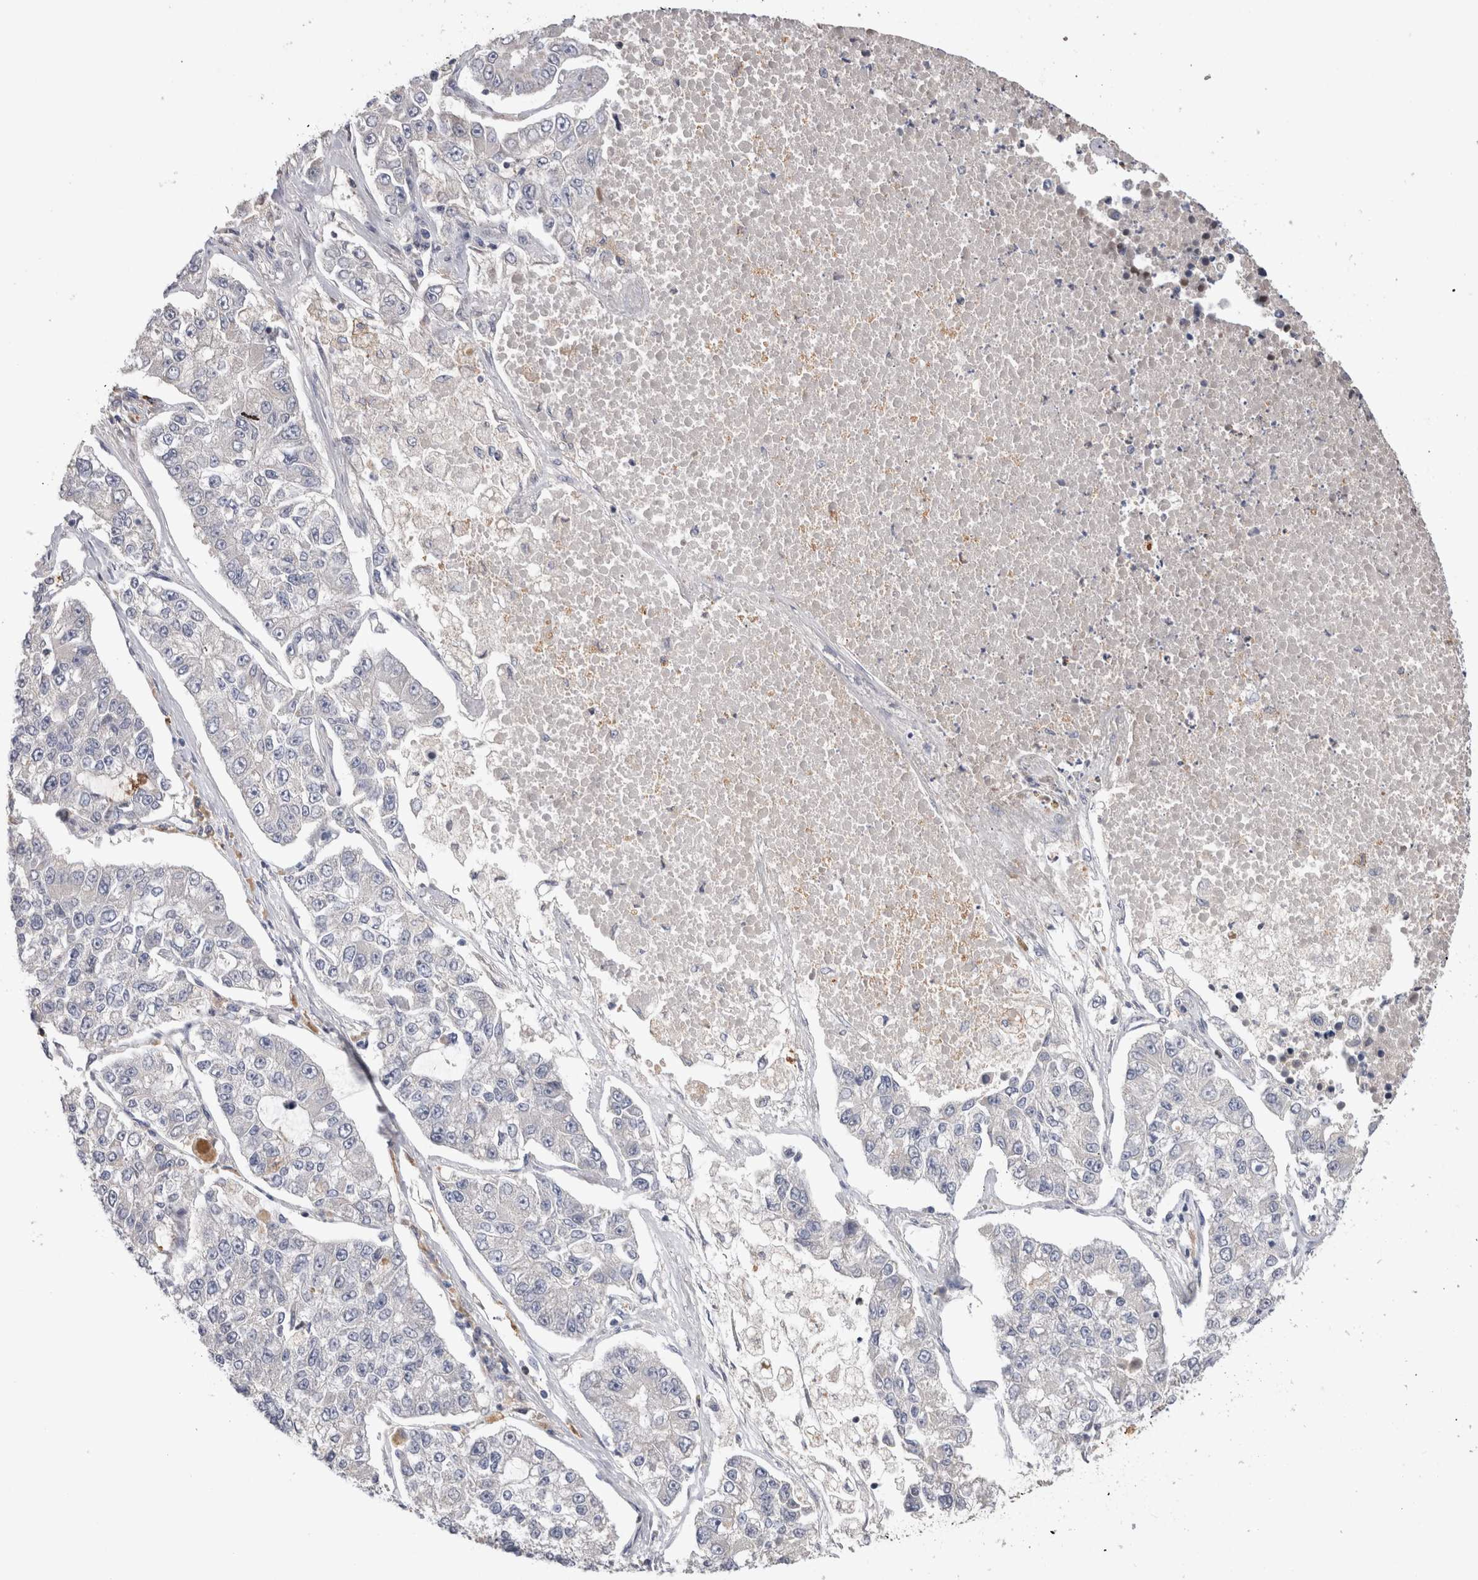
{"staining": {"intensity": "negative", "quantity": "none", "location": "none"}, "tissue": "lung cancer", "cell_type": "Tumor cells", "image_type": "cancer", "snomed": [{"axis": "morphology", "description": "Adenocarcinoma, NOS"}, {"axis": "topography", "description": "Lung"}], "caption": "Image shows no significant protein positivity in tumor cells of lung cancer (adenocarcinoma). (DAB immunohistochemistry (IHC), high magnification).", "gene": "VSIG4", "patient": {"sex": "male", "age": 49}}